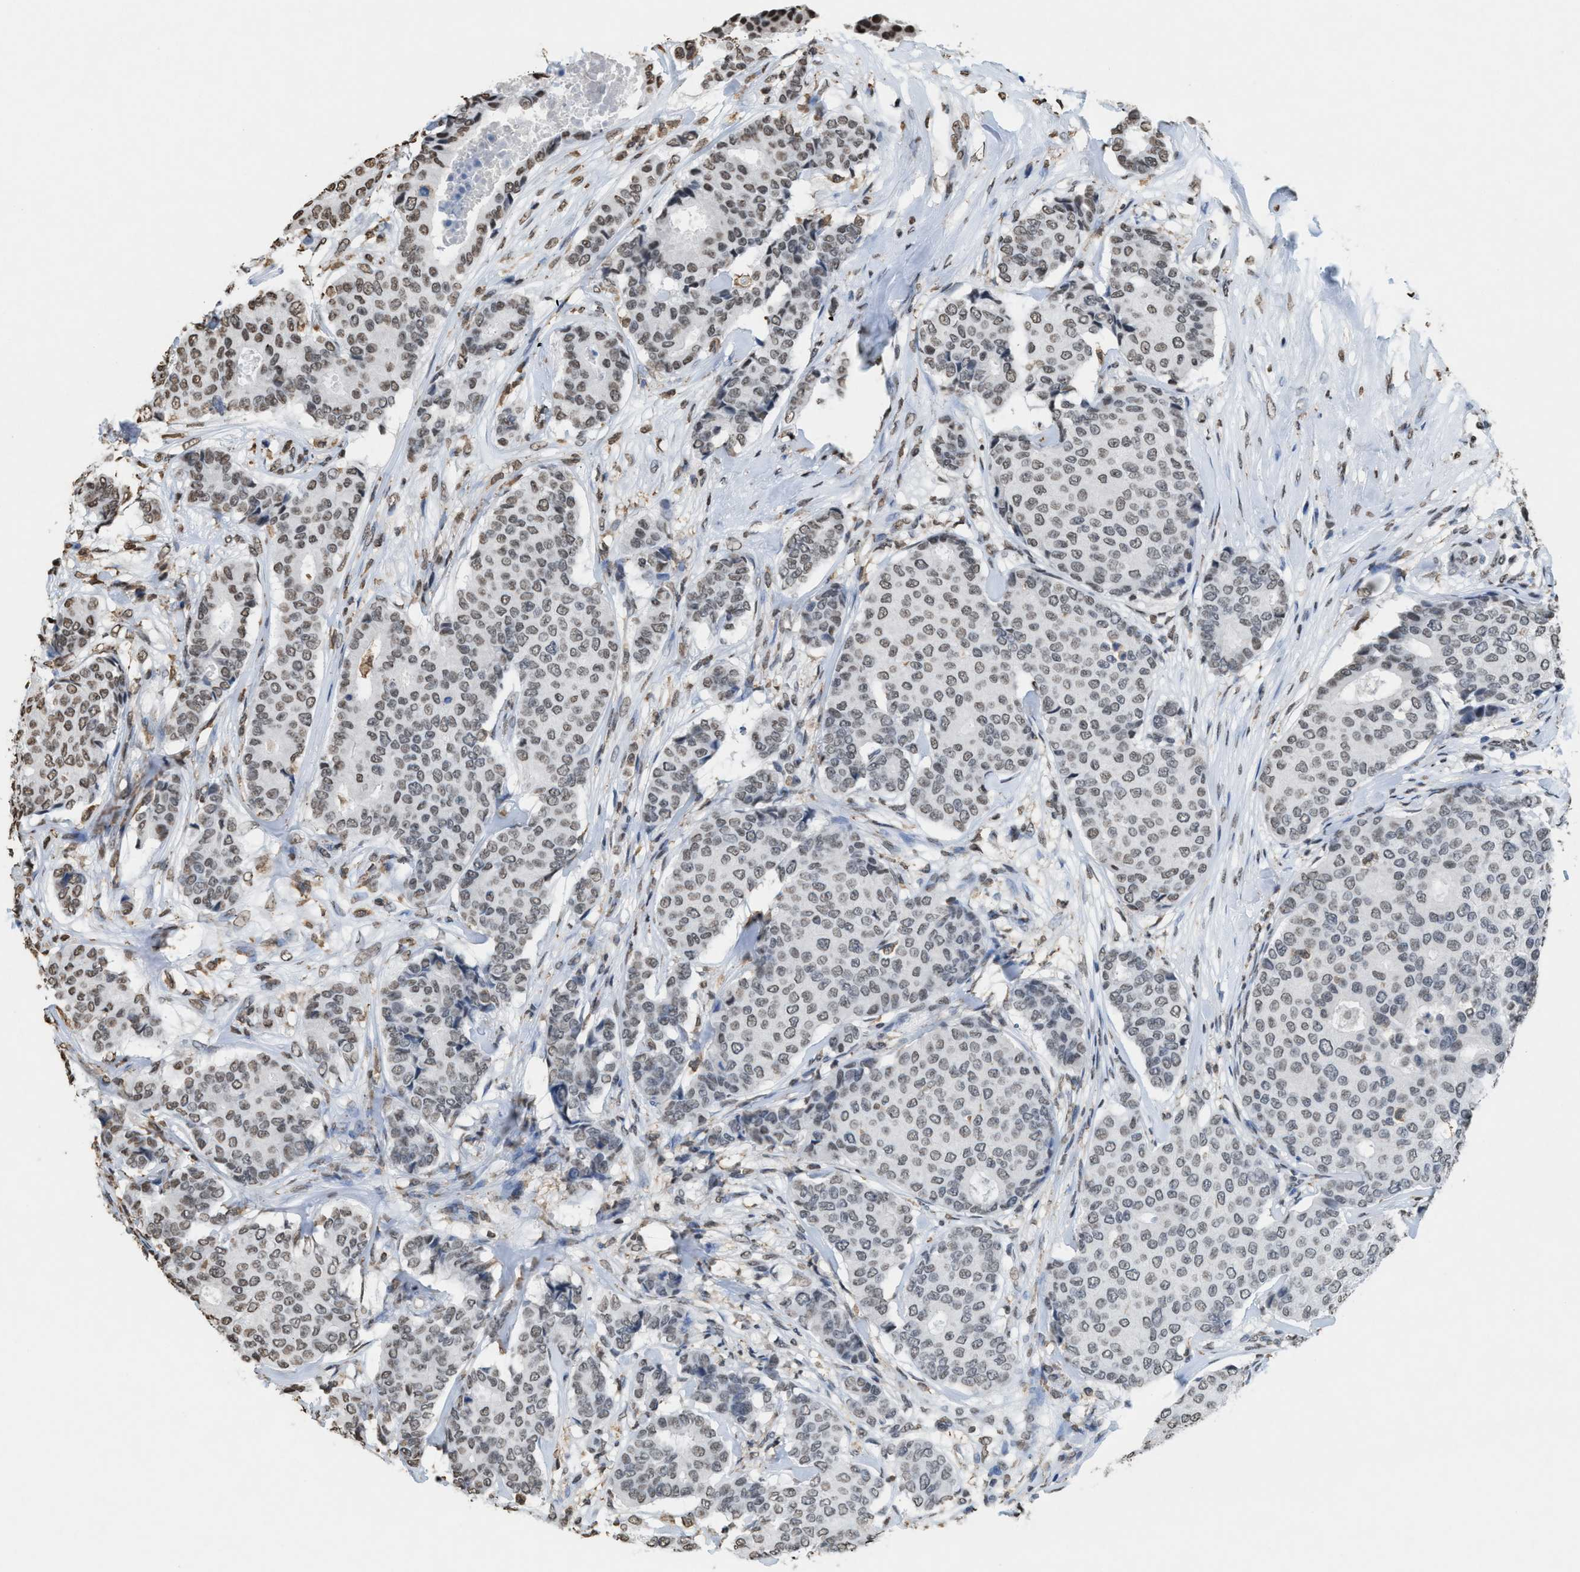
{"staining": {"intensity": "moderate", "quantity": "<25%", "location": "nuclear"}, "tissue": "breast cancer", "cell_type": "Tumor cells", "image_type": "cancer", "snomed": [{"axis": "morphology", "description": "Duct carcinoma"}, {"axis": "topography", "description": "Breast"}], "caption": "Immunohistochemical staining of breast intraductal carcinoma shows moderate nuclear protein positivity in about <25% of tumor cells.", "gene": "NUP88", "patient": {"sex": "female", "age": 75}}